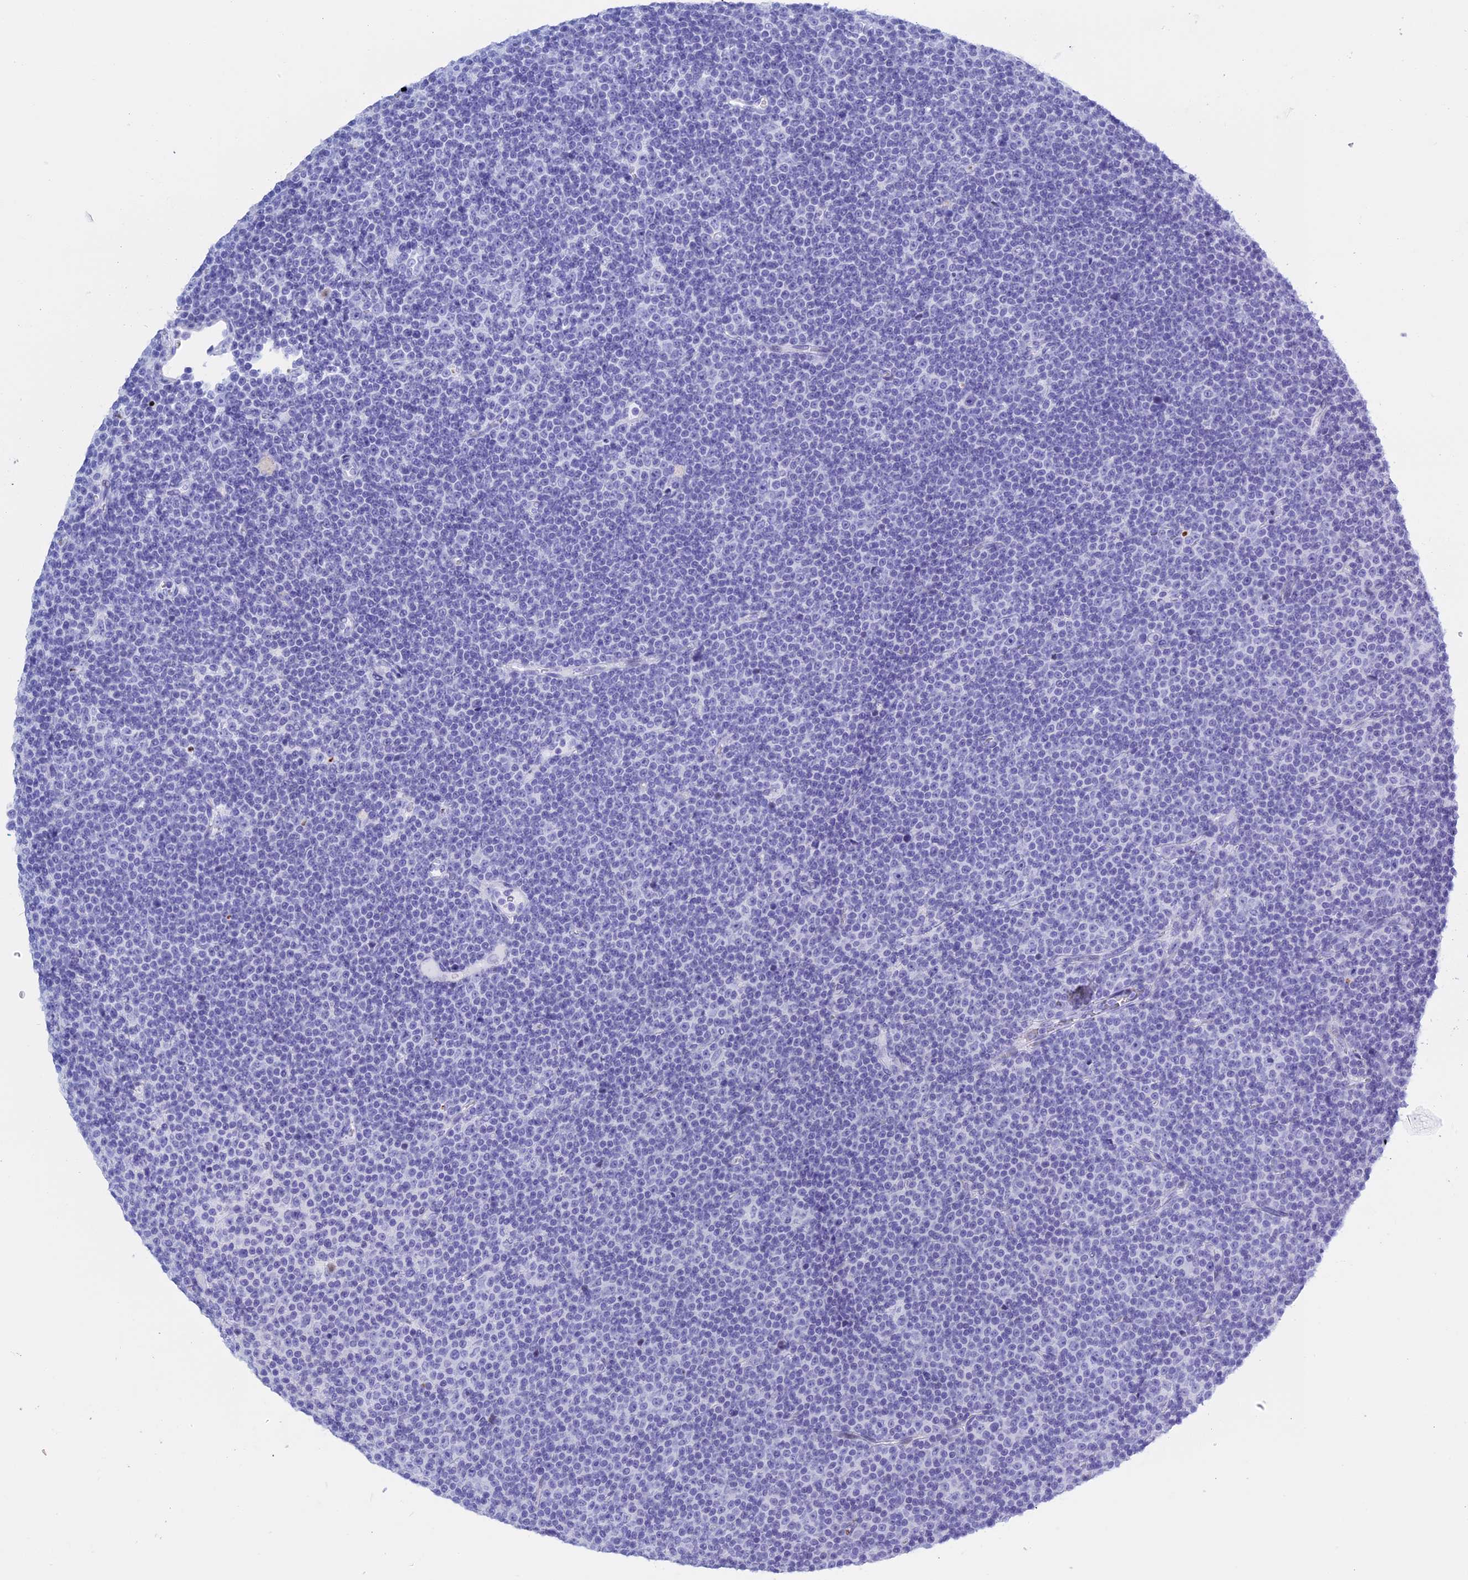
{"staining": {"intensity": "negative", "quantity": "none", "location": "none"}, "tissue": "lymphoma", "cell_type": "Tumor cells", "image_type": "cancer", "snomed": [{"axis": "morphology", "description": "Malignant lymphoma, non-Hodgkin's type, Low grade"}, {"axis": "topography", "description": "Lymph node"}], "caption": "Protein analysis of lymphoma shows no significant positivity in tumor cells.", "gene": "KCTD21", "patient": {"sex": "female", "age": 67}}